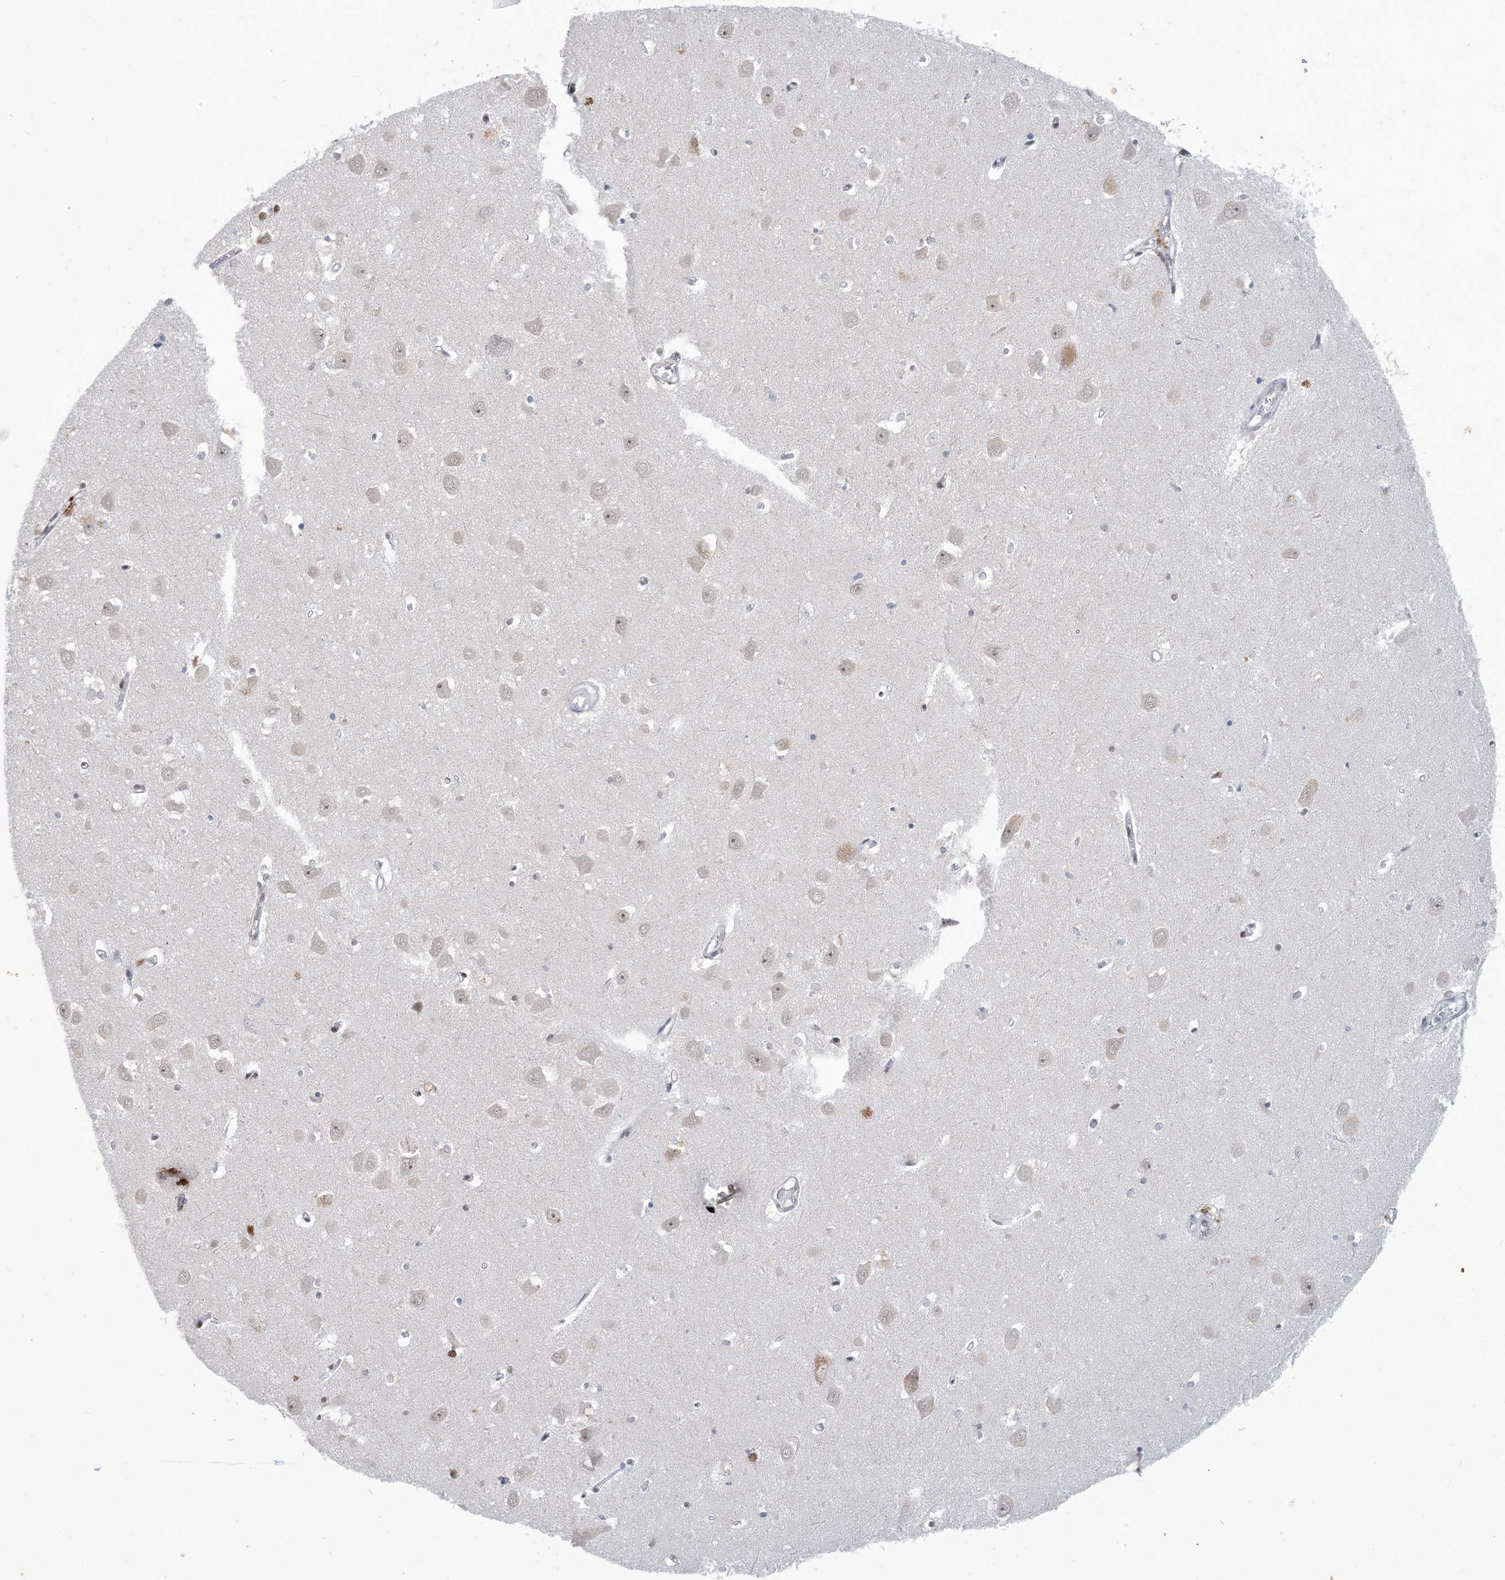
{"staining": {"intensity": "moderate", "quantity": "<25%", "location": "nuclear"}, "tissue": "hippocampus", "cell_type": "Glial cells", "image_type": "normal", "snomed": [{"axis": "morphology", "description": "Normal tissue, NOS"}, {"axis": "topography", "description": "Hippocampus"}], "caption": "About <25% of glial cells in normal human hippocampus exhibit moderate nuclear protein staining as visualized by brown immunohistochemical staining.", "gene": "ZNF674", "patient": {"sex": "male", "age": 70}}